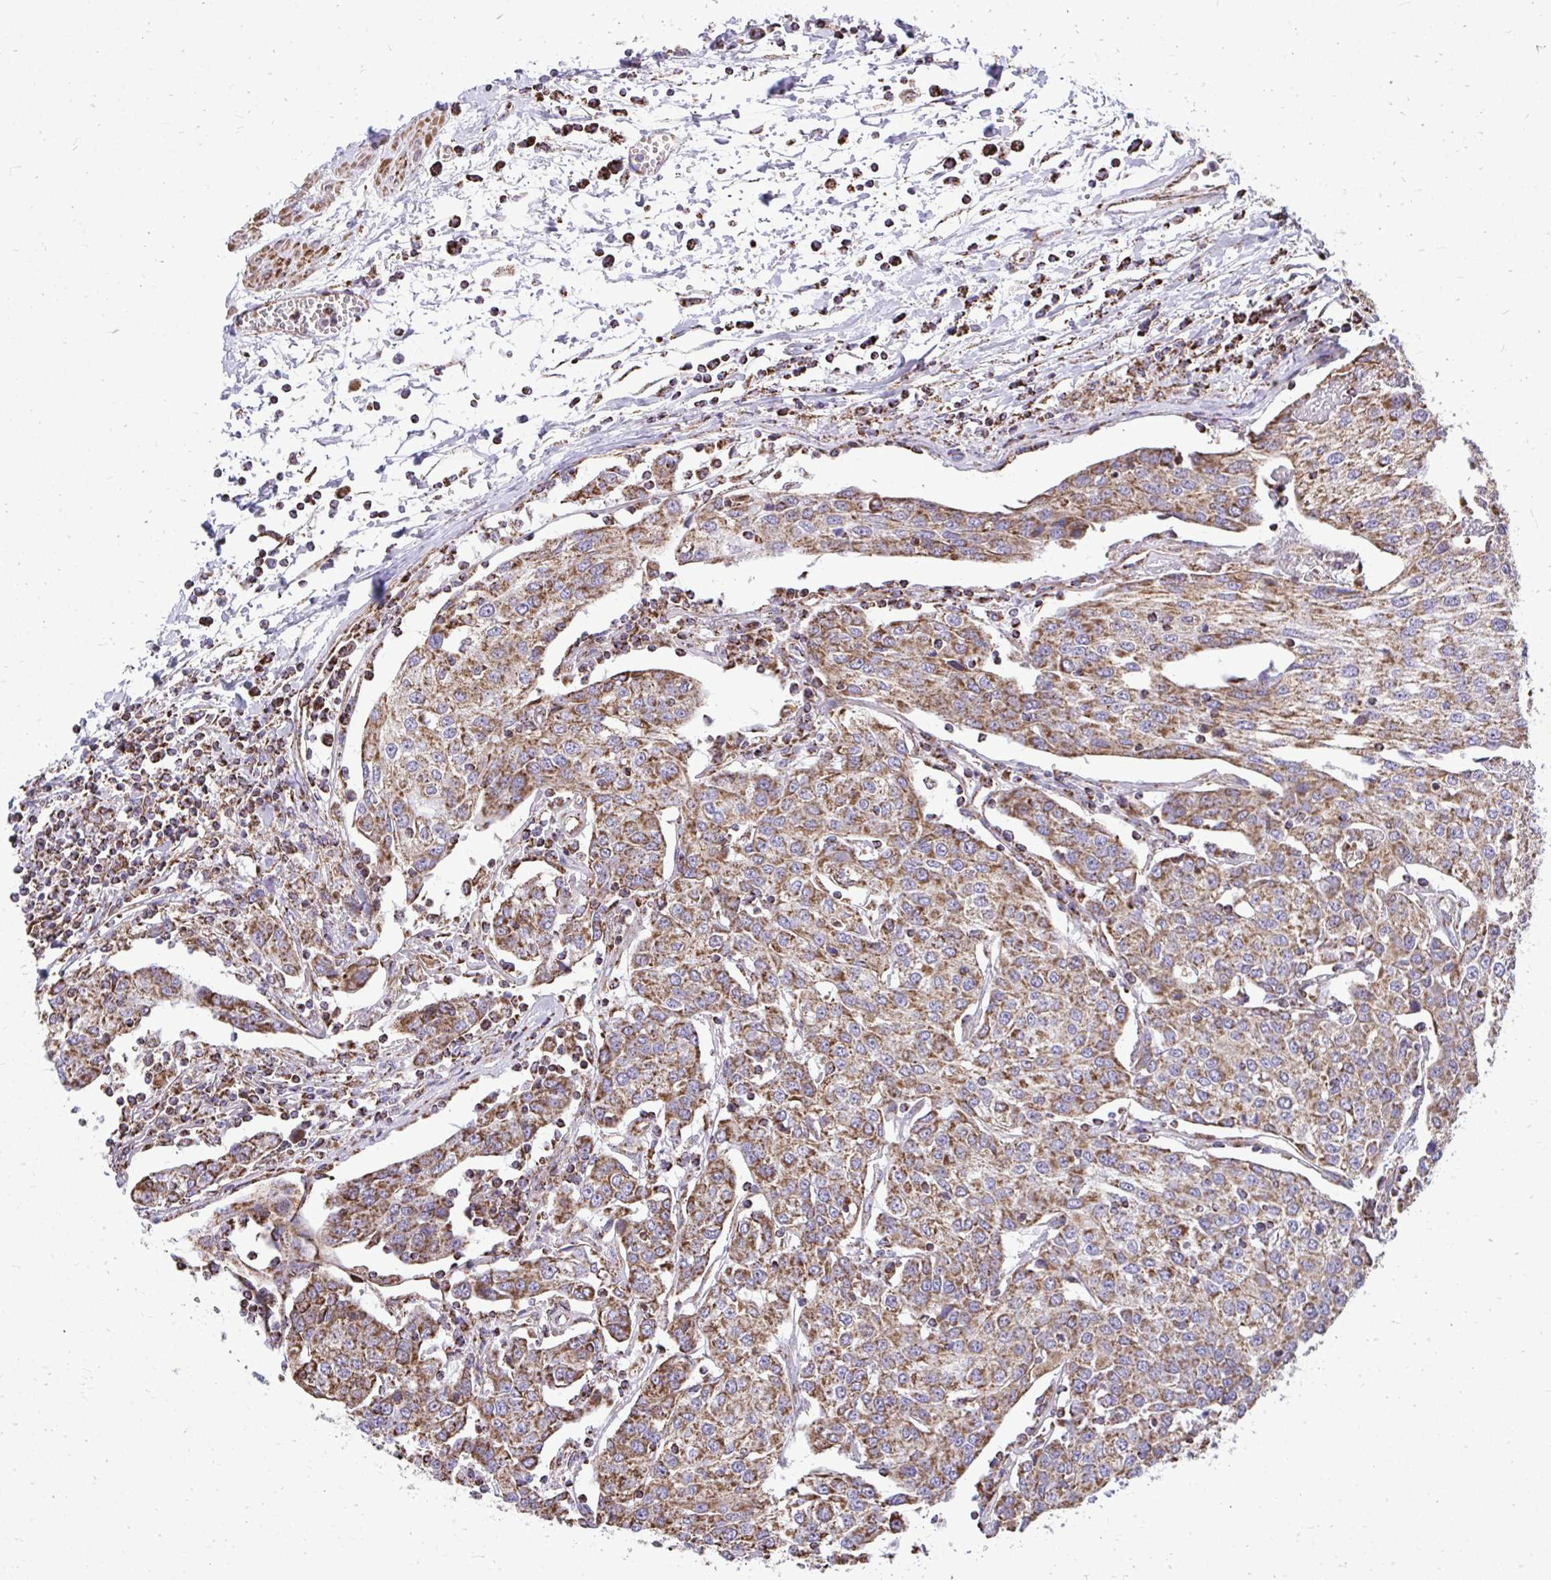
{"staining": {"intensity": "moderate", "quantity": ">75%", "location": "cytoplasmic/membranous"}, "tissue": "urothelial cancer", "cell_type": "Tumor cells", "image_type": "cancer", "snomed": [{"axis": "morphology", "description": "Urothelial carcinoma, High grade"}, {"axis": "topography", "description": "Urinary bladder"}], "caption": "There is medium levels of moderate cytoplasmic/membranous positivity in tumor cells of urothelial carcinoma (high-grade), as demonstrated by immunohistochemical staining (brown color).", "gene": "UBE2C", "patient": {"sex": "female", "age": 85}}